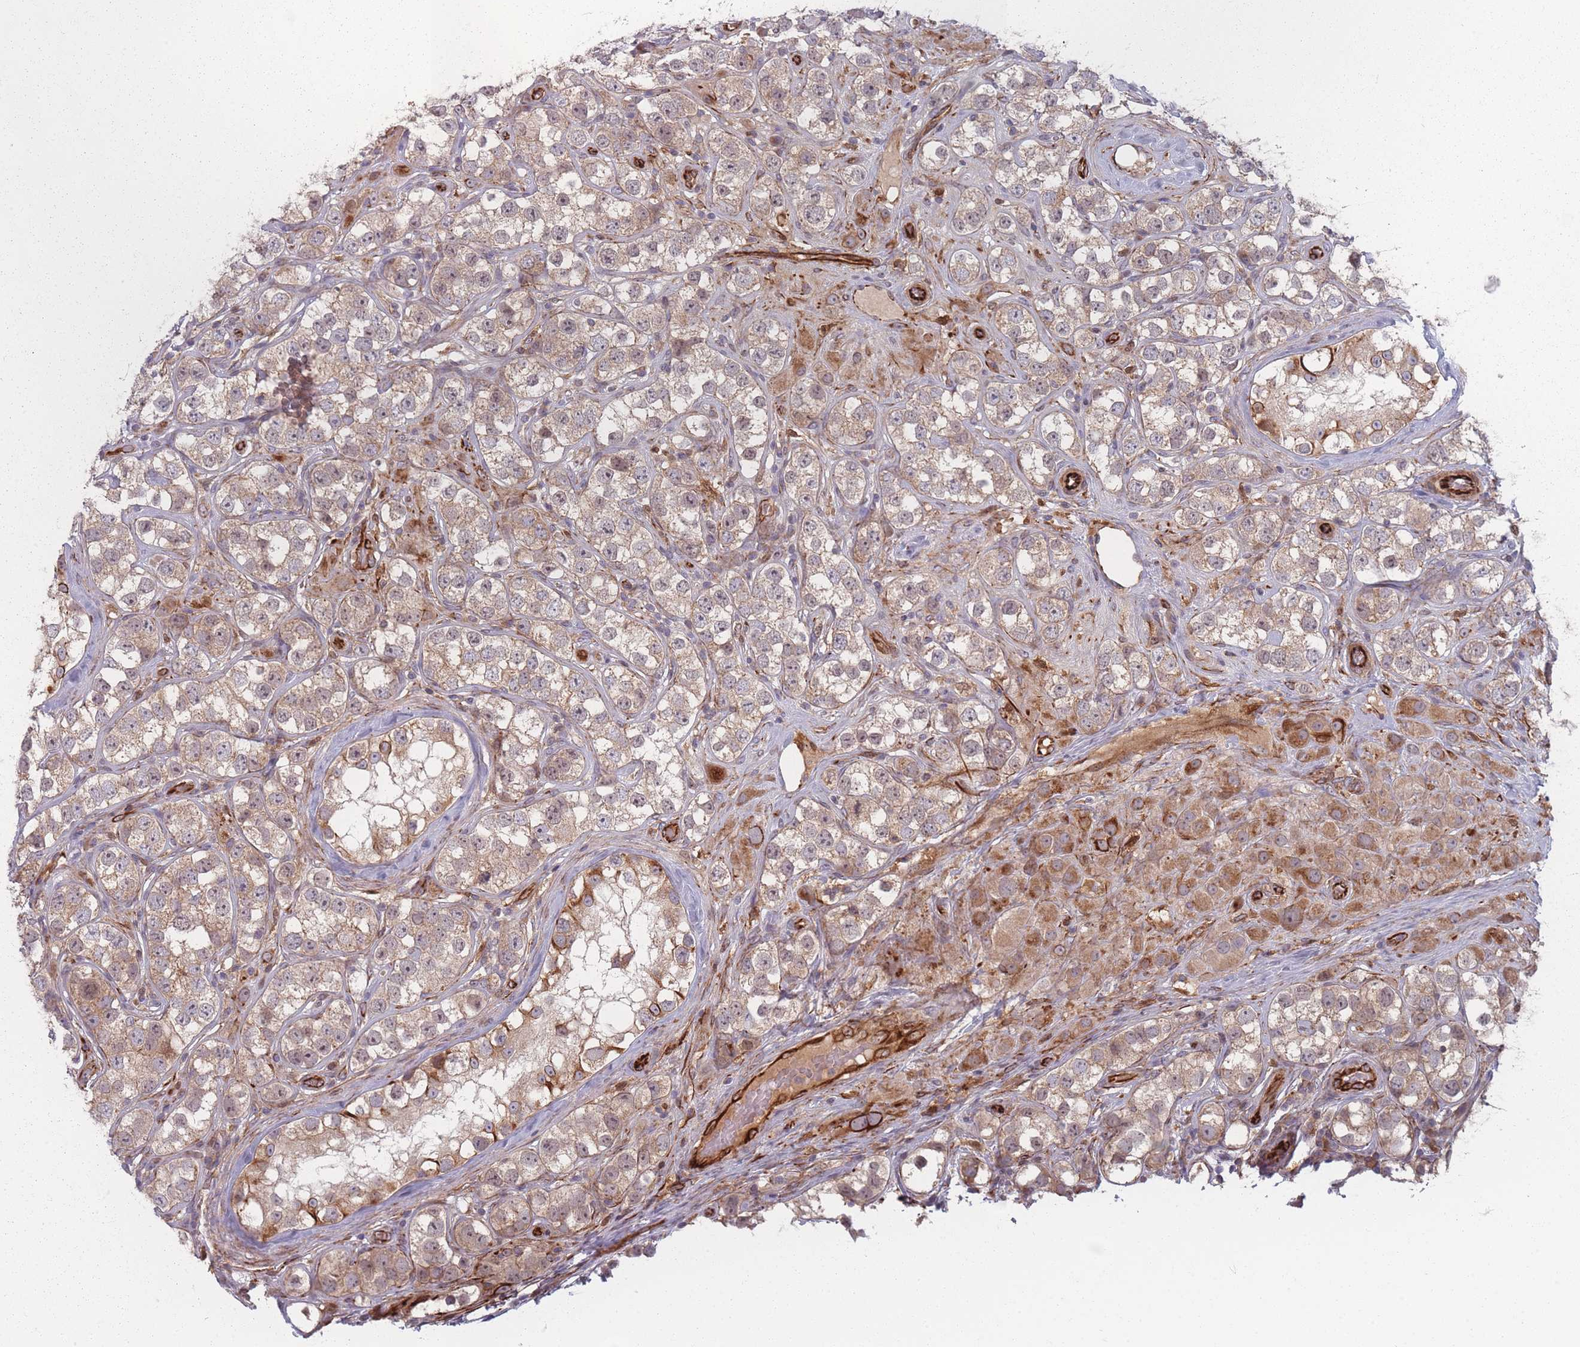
{"staining": {"intensity": "weak", "quantity": ">75%", "location": "cytoplasmic/membranous"}, "tissue": "testis cancer", "cell_type": "Tumor cells", "image_type": "cancer", "snomed": [{"axis": "morphology", "description": "Seminoma, NOS"}, {"axis": "topography", "description": "Testis"}], "caption": "Testis seminoma was stained to show a protein in brown. There is low levels of weak cytoplasmic/membranous staining in about >75% of tumor cells.", "gene": "EEF1AKMT2", "patient": {"sex": "male", "age": 28}}